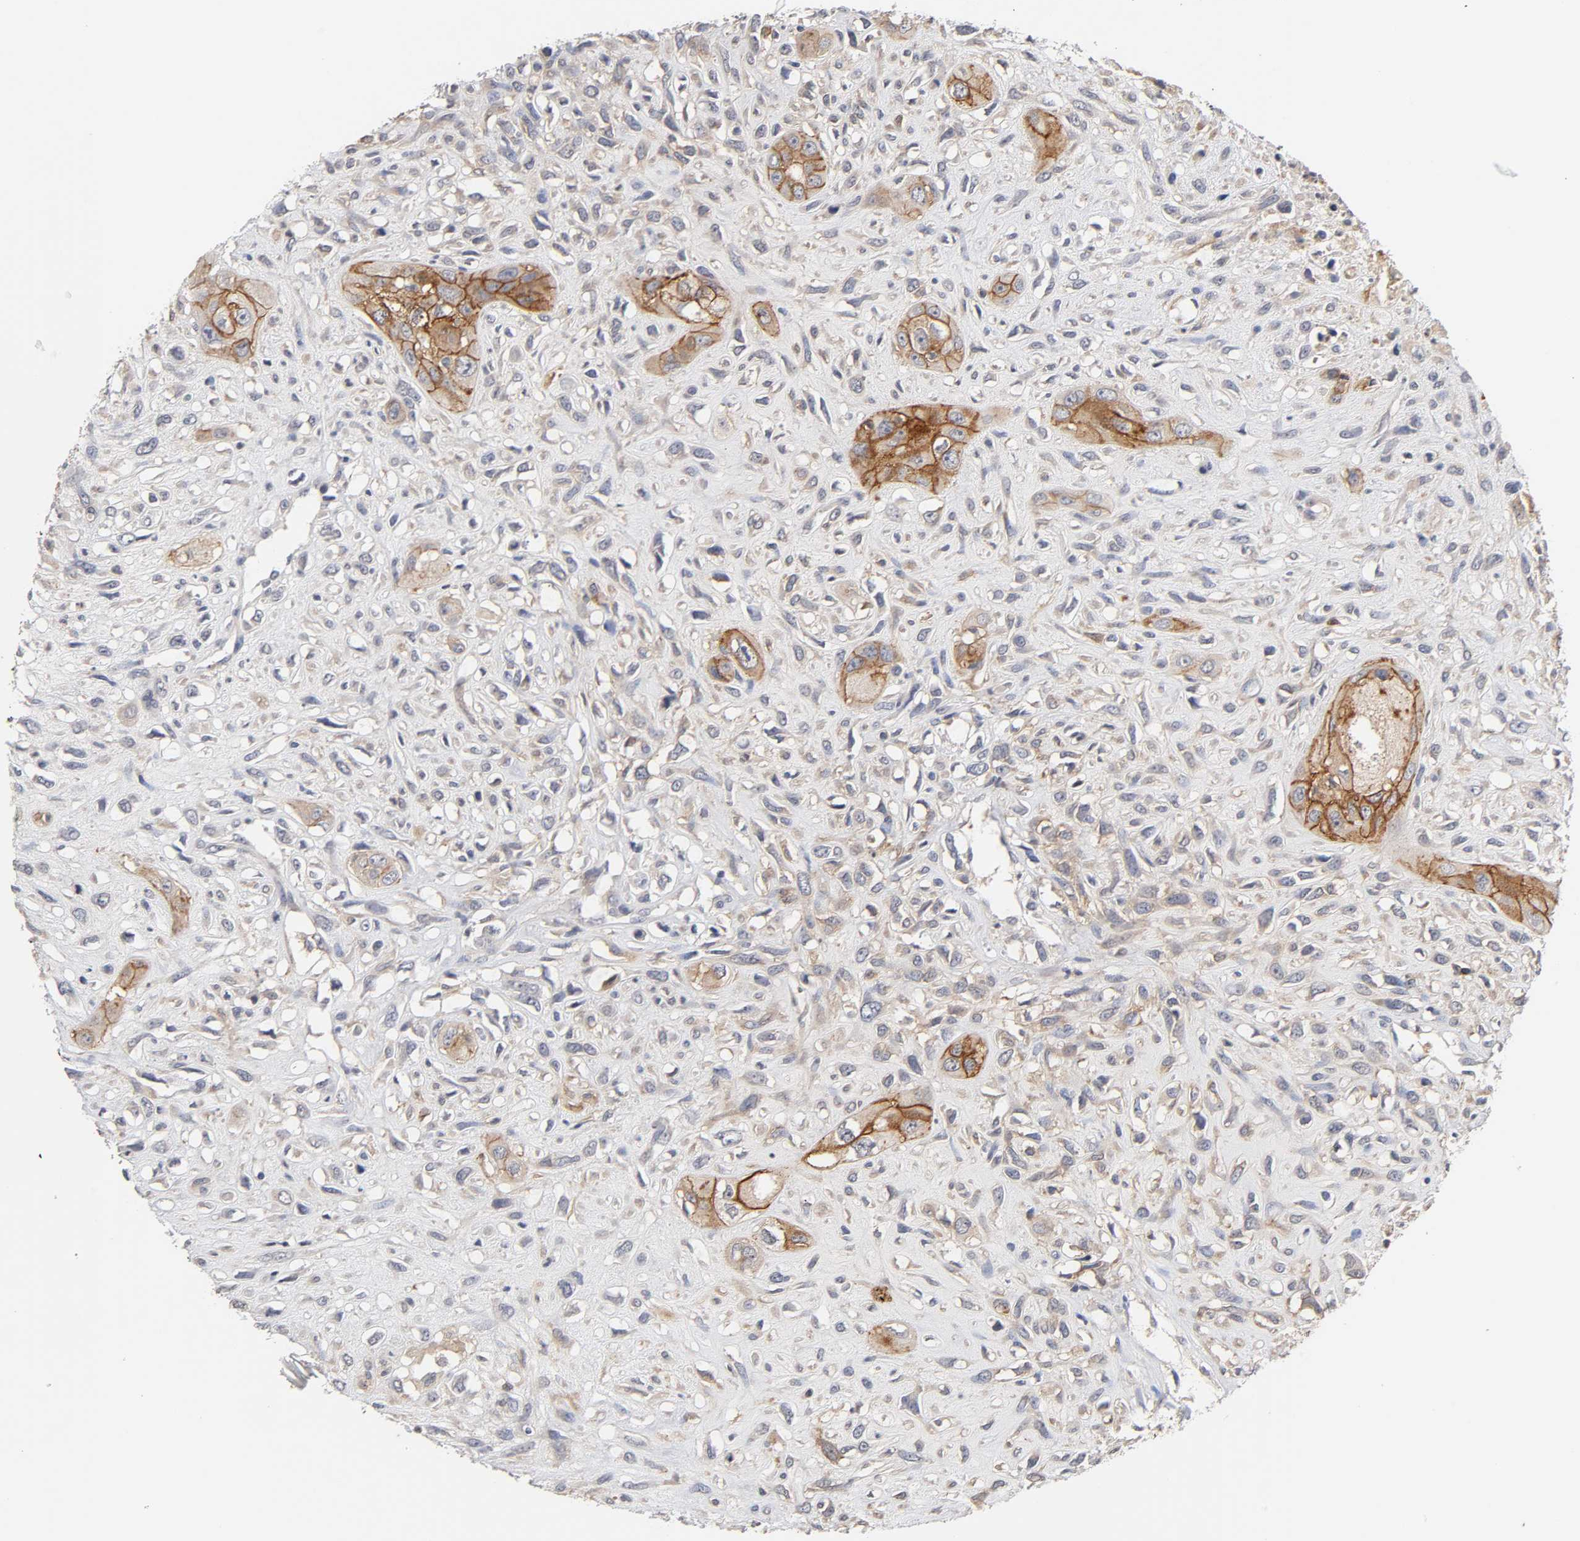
{"staining": {"intensity": "moderate", "quantity": "<25%", "location": "cytoplasmic/membranous"}, "tissue": "head and neck cancer", "cell_type": "Tumor cells", "image_type": "cancer", "snomed": [{"axis": "morphology", "description": "Necrosis, NOS"}, {"axis": "morphology", "description": "Neoplasm, malignant, NOS"}, {"axis": "topography", "description": "Salivary gland"}, {"axis": "topography", "description": "Head-Neck"}], "caption": "Moderate cytoplasmic/membranous protein positivity is present in approximately <25% of tumor cells in head and neck cancer (neoplasm (malignant)).", "gene": "CXADR", "patient": {"sex": "male", "age": 43}}